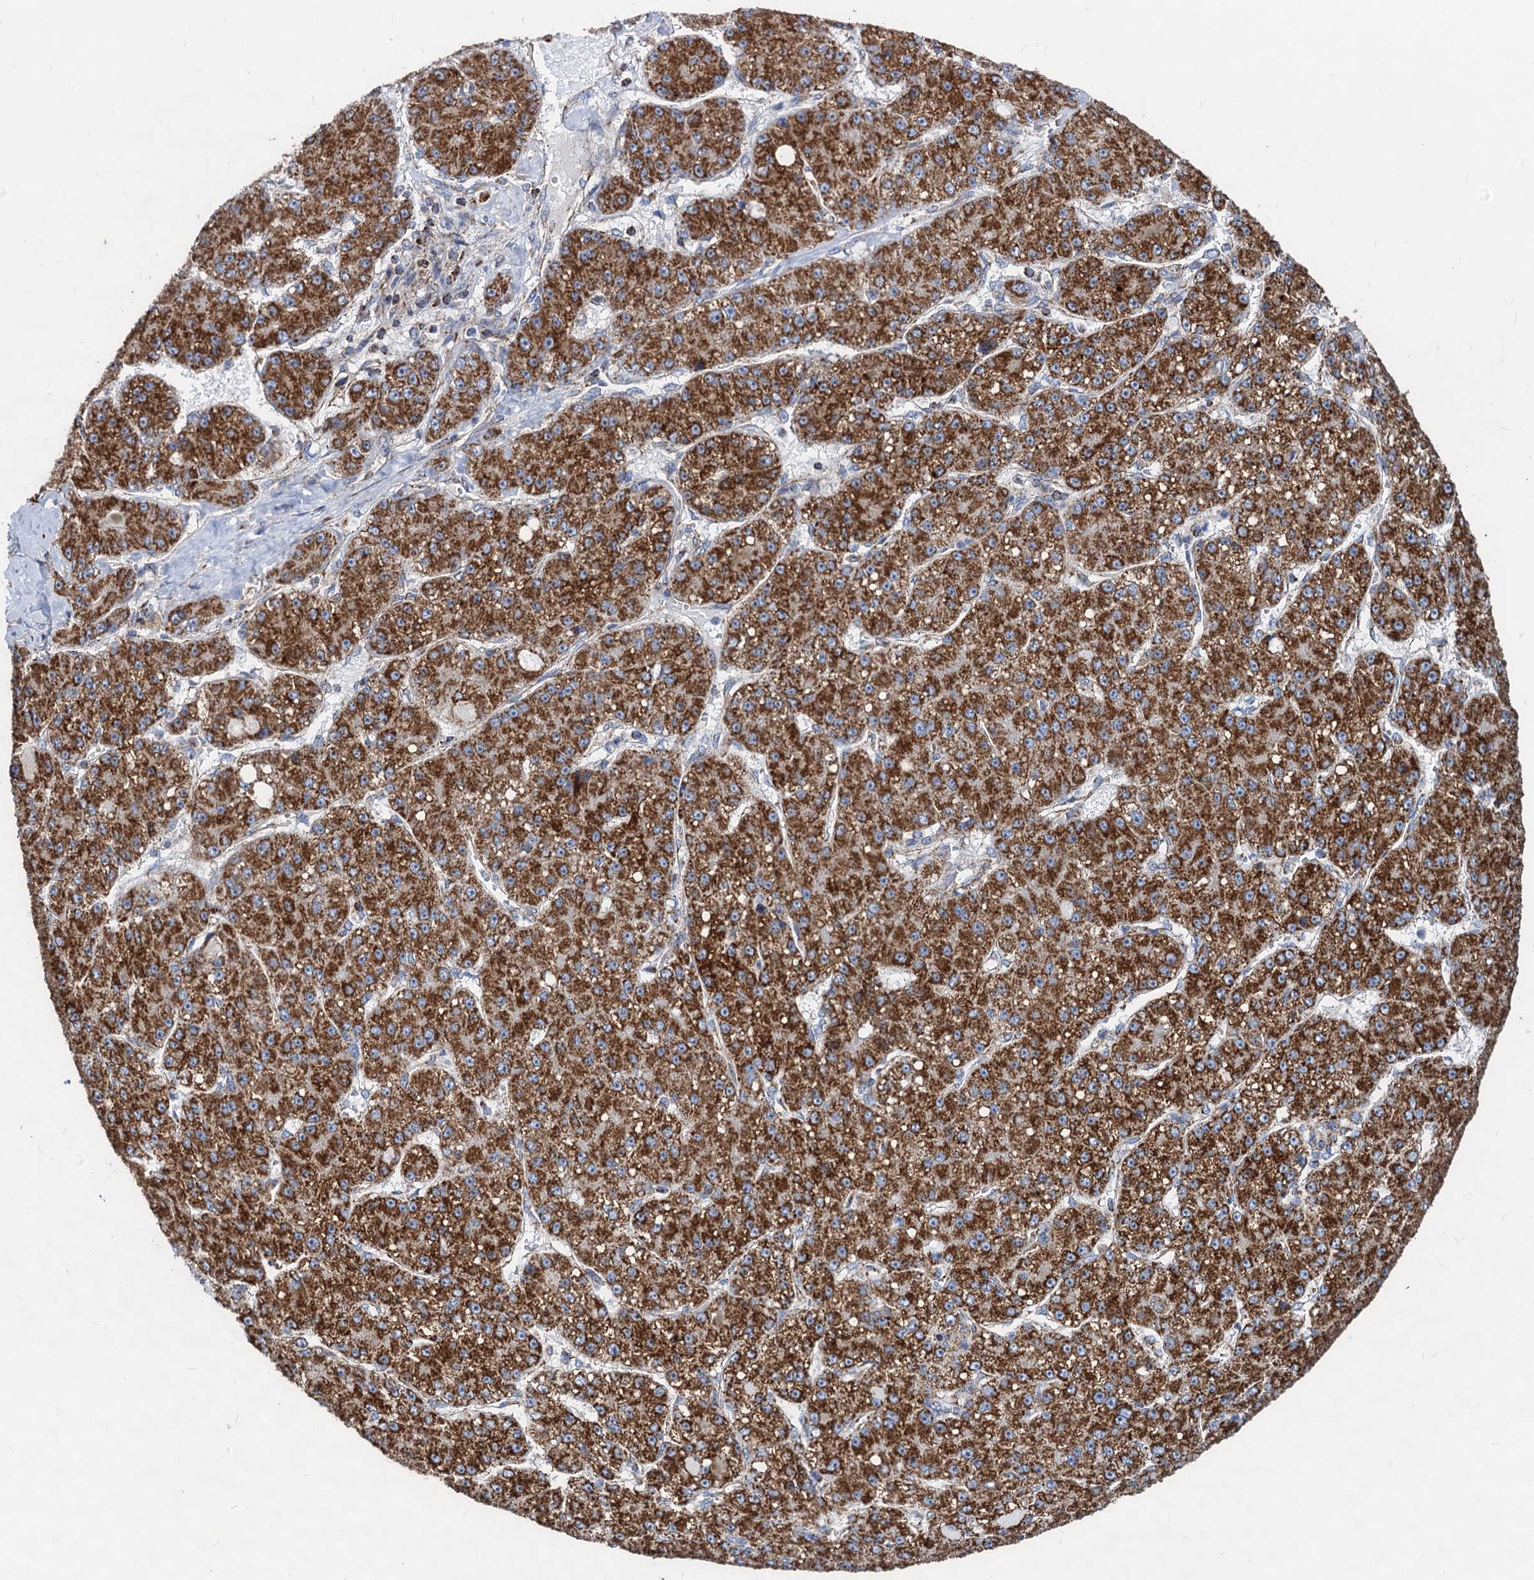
{"staining": {"intensity": "strong", "quantity": ">75%", "location": "cytoplasmic/membranous"}, "tissue": "liver cancer", "cell_type": "Tumor cells", "image_type": "cancer", "snomed": [{"axis": "morphology", "description": "Carcinoma, Hepatocellular, NOS"}, {"axis": "topography", "description": "Liver"}], "caption": "Human liver cancer stained with a brown dye shows strong cytoplasmic/membranous positive positivity in about >75% of tumor cells.", "gene": "TIMM10", "patient": {"sex": "male", "age": 67}}